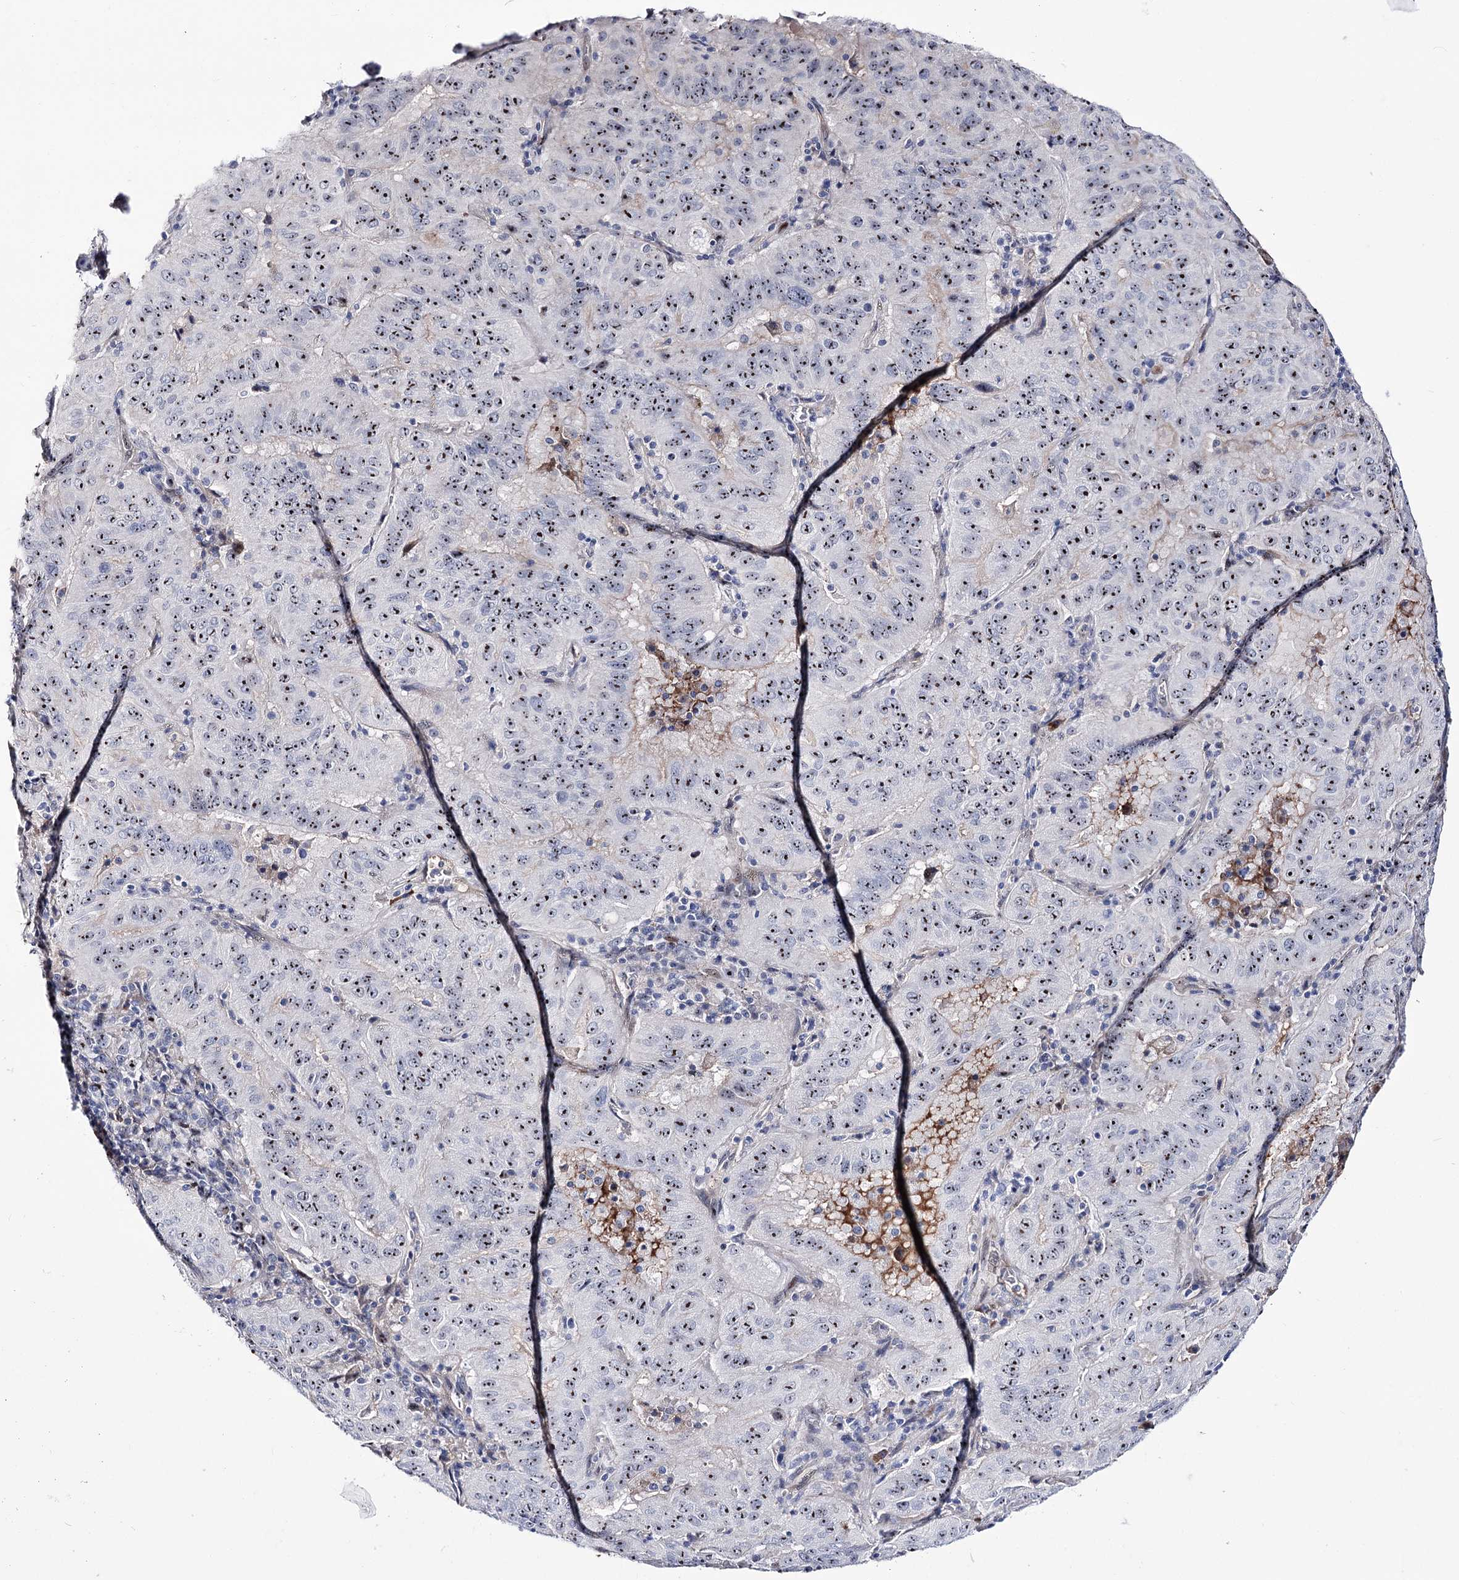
{"staining": {"intensity": "moderate", "quantity": ">75%", "location": "nuclear"}, "tissue": "pancreatic cancer", "cell_type": "Tumor cells", "image_type": "cancer", "snomed": [{"axis": "morphology", "description": "Adenocarcinoma, NOS"}, {"axis": "topography", "description": "Pancreas"}], "caption": "The photomicrograph shows staining of pancreatic cancer, revealing moderate nuclear protein positivity (brown color) within tumor cells.", "gene": "PCGF5", "patient": {"sex": "male", "age": 63}}